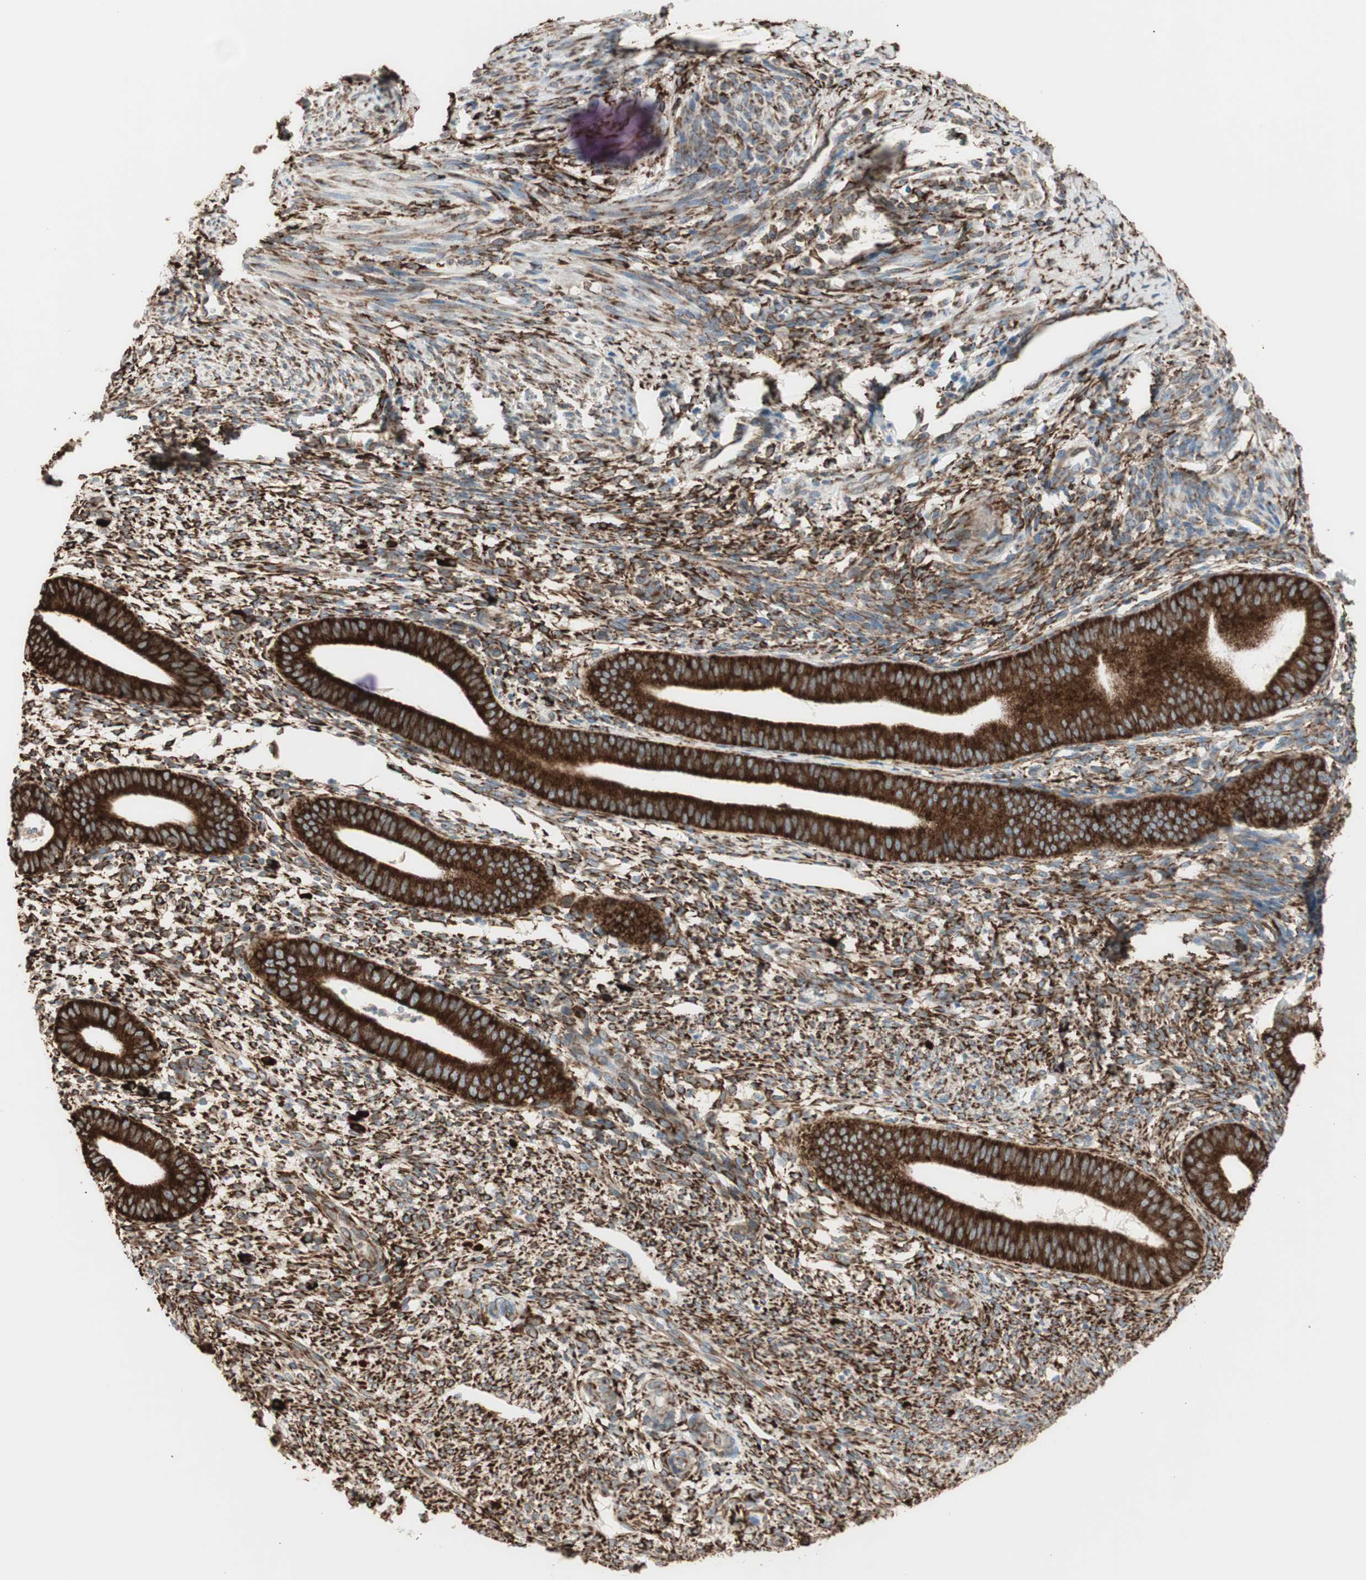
{"staining": {"intensity": "strong", "quantity": ">75%", "location": "cytoplasmic/membranous"}, "tissue": "endometrium", "cell_type": "Cells in endometrial stroma", "image_type": "normal", "snomed": [{"axis": "morphology", "description": "Normal tissue, NOS"}, {"axis": "topography", "description": "Endometrium"}], "caption": "This photomicrograph exhibits unremarkable endometrium stained with IHC to label a protein in brown. The cytoplasmic/membranous of cells in endometrial stroma show strong positivity for the protein. Nuclei are counter-stained blue.", "gene": "RRBP1", "patient": {"sex": "female", "age": 35}}